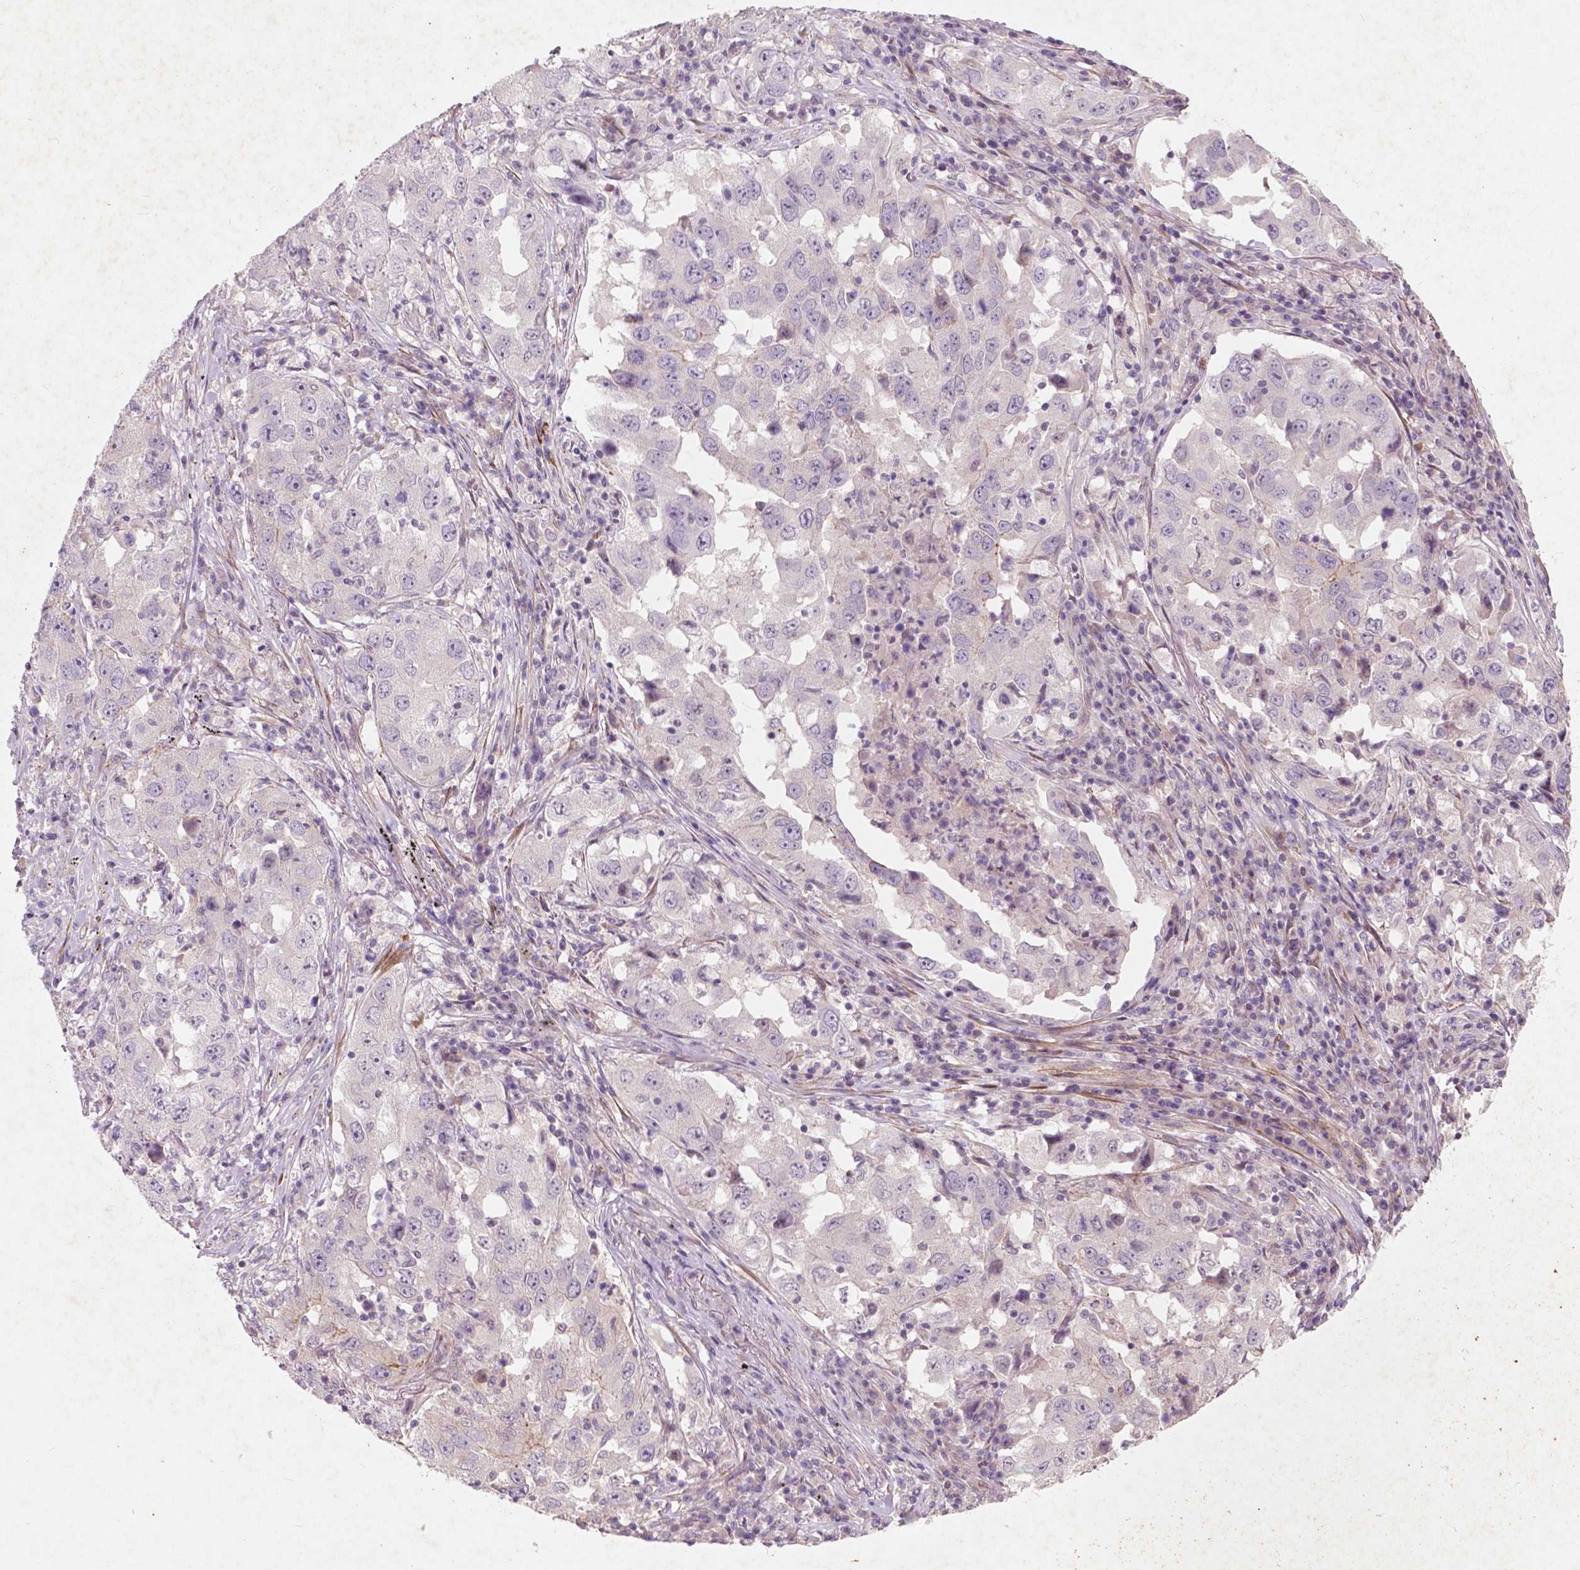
{"staining": {"intensity": "negative", "quantity": "none", "location": "none"}, "tissue": "lung cancer", "cell_type": "Tumor cells", "image_type": "cancer", "snomed": [{"axis": "morphology", "description": "Adenocarcinoma, NOS"}, {"axis": "topography", "description": "Lung"}], "caption": "A high-resolution photomicrograph shows IHC staining of lung cancer, which shows no significant staining in tumor cells. The staining was performed using DAB (3,3'-diaminobenzidine) to visualize the protein expression in brown, while the nuclei were stained in blue with hematoxylin (Magnification: 20x).", "gene": "RFPL4B", "patient": {"sex": "male", "age": 73}}